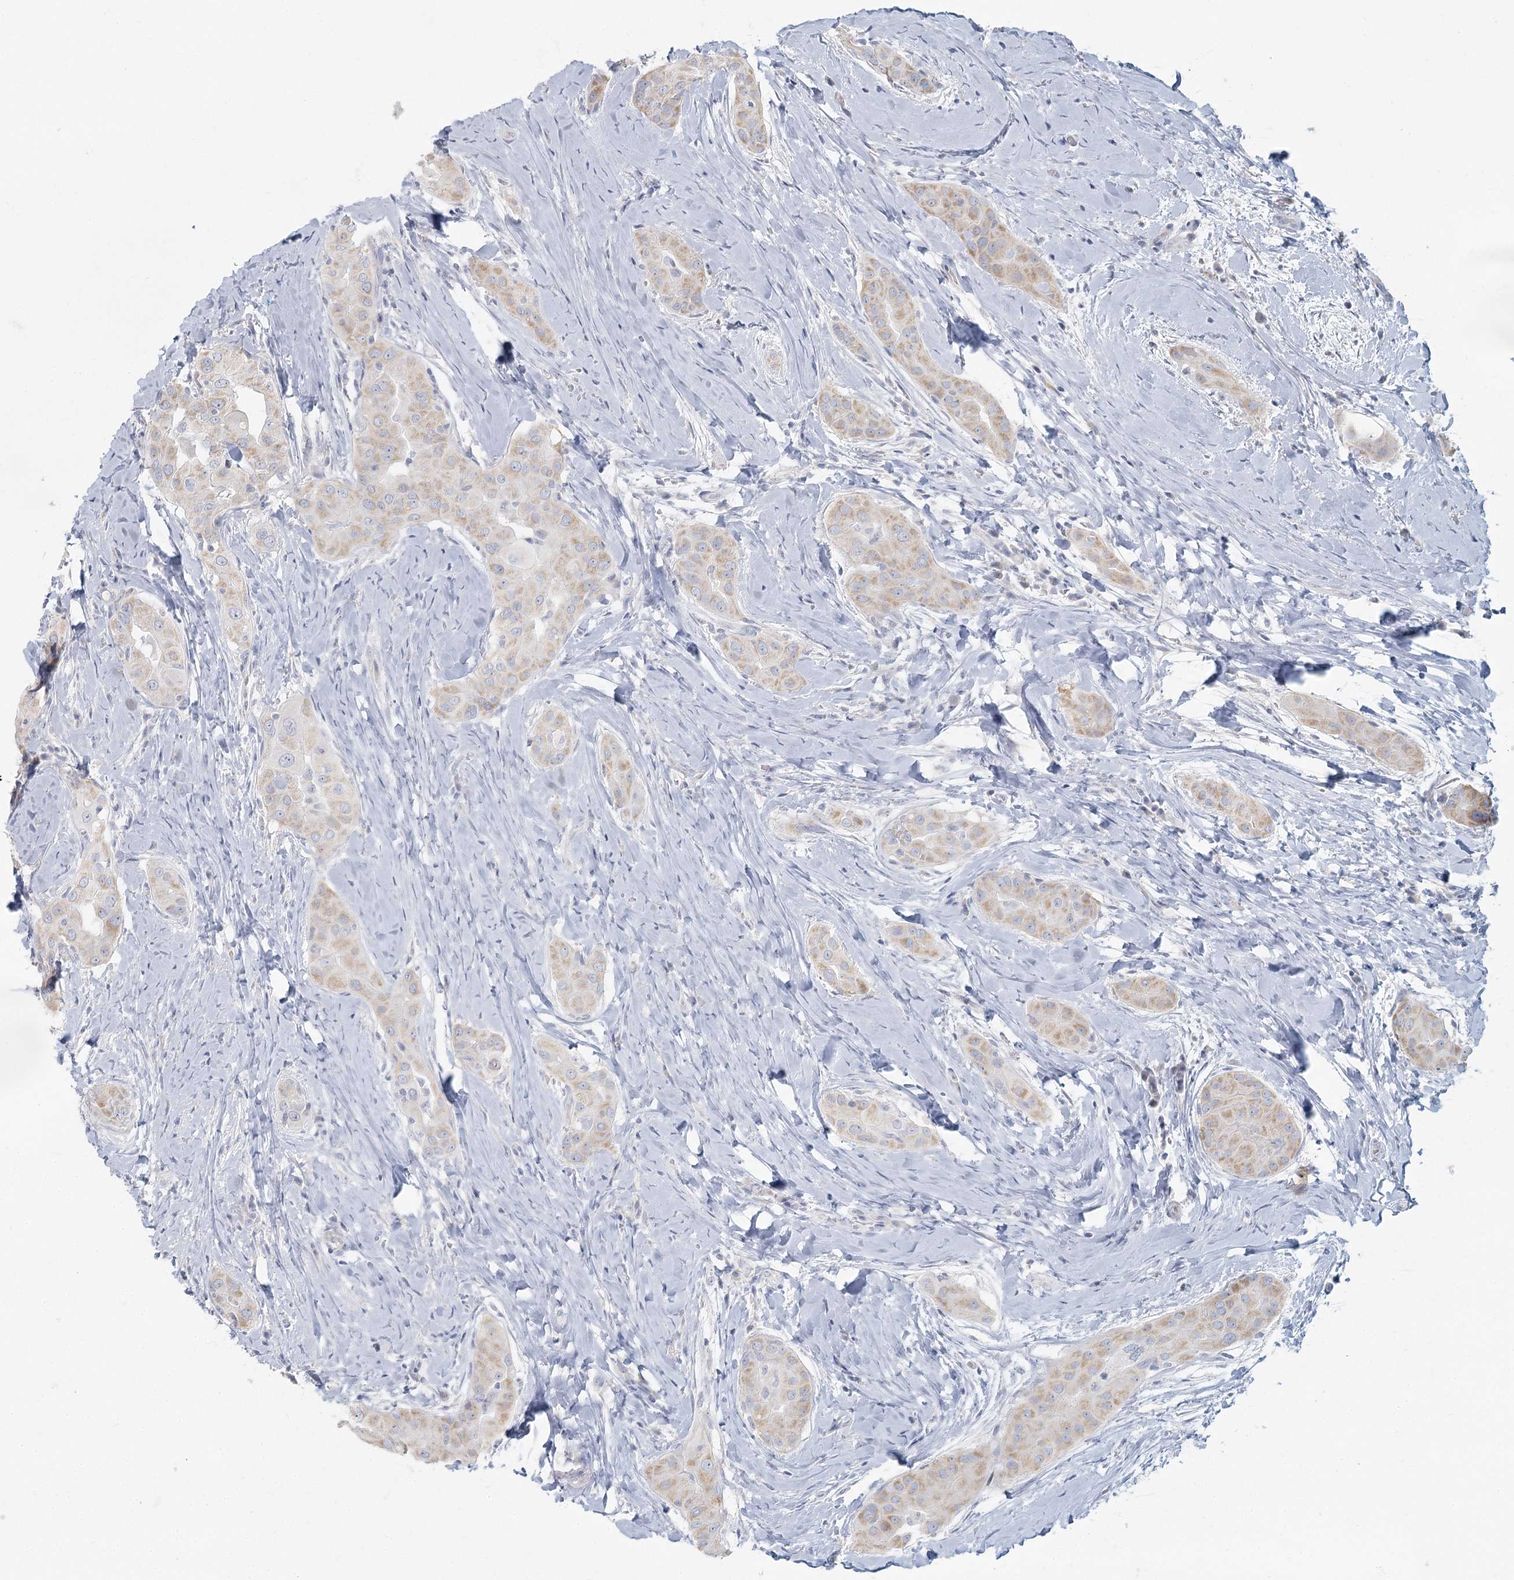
{"staining": {"intensity": "weak", "quantity": "25%-75%", "location": "cytoplasmic/membranous"}, "tissue": "thyroid cancer", "cell_type": "Tumor cells", "image_type": "cancer", "snomed": [{"axis": "morphology", "description": "Papillary adenocarcinoma, NOS"}, {"axis": "topography", "description": "Thyroid gland"}], "caption": "Immunohistochemistry micrograph of thyroid papillary adenocarcinoma stained for a protein (brown), which displays low levels of weak cytoplasmic/membranous positivity in approximately 25%-75% of tumor cells.", "gene": "FAM110C", "patient": {"sex": "male", "age": 33}}